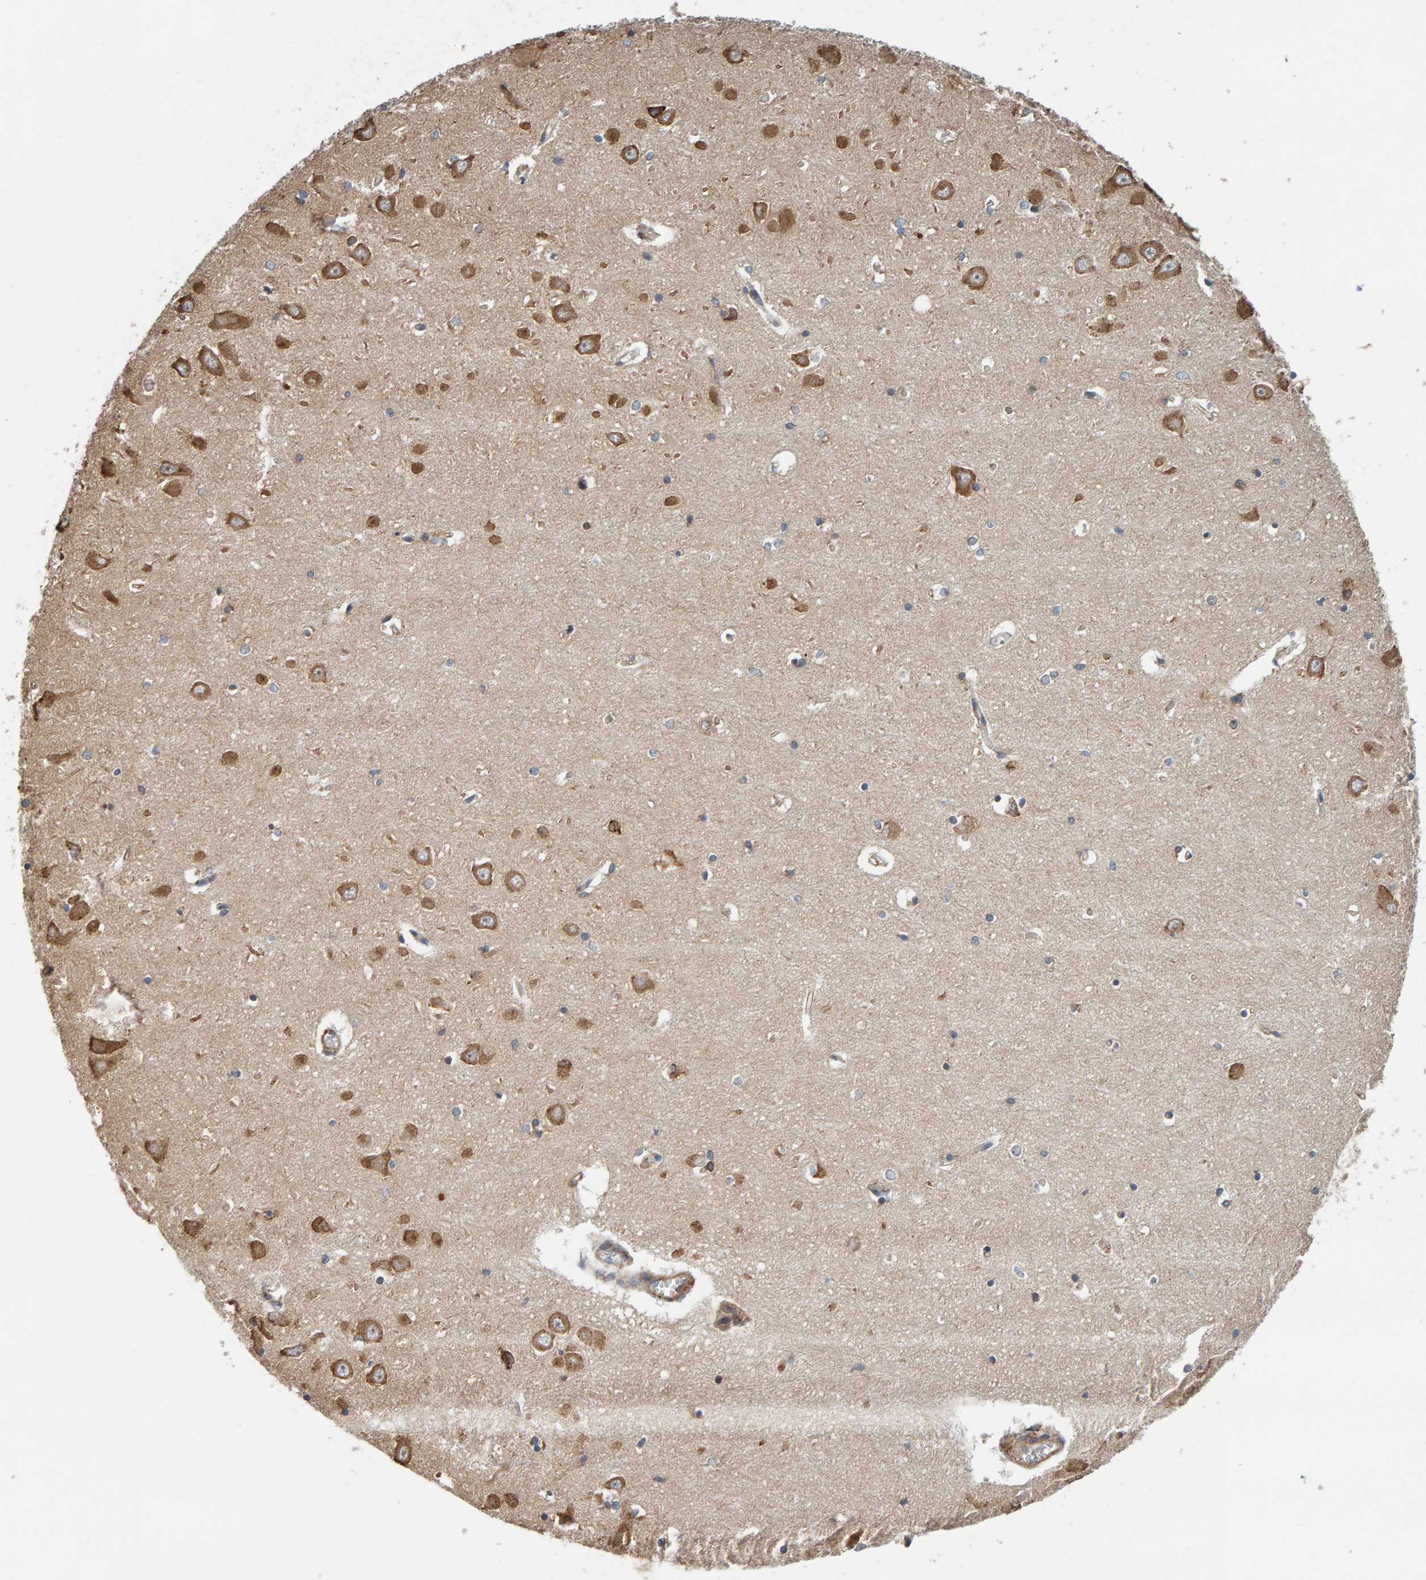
{"staining": {"intensity": "moderate", "quantity": "25%-75%", "location": "cytoplasmic/membranous"}, "tissue": "hippocampus", "cell_type": "Glial cells", "image_type": "normal", "snomed": [{"axis": "morphology", "description": "Normal tissue, NOS"}, {"axis": "topography", "description": "Hippocampus"}], "caption": "This histopathology image shows IHC staining of benign human hippocampus, with medium moderate cytoplasmic/membranous staining in about 25%-75% of glial cells.", "gene": "PLA2G3", "patient": {"sex": "male", "age": 70}}